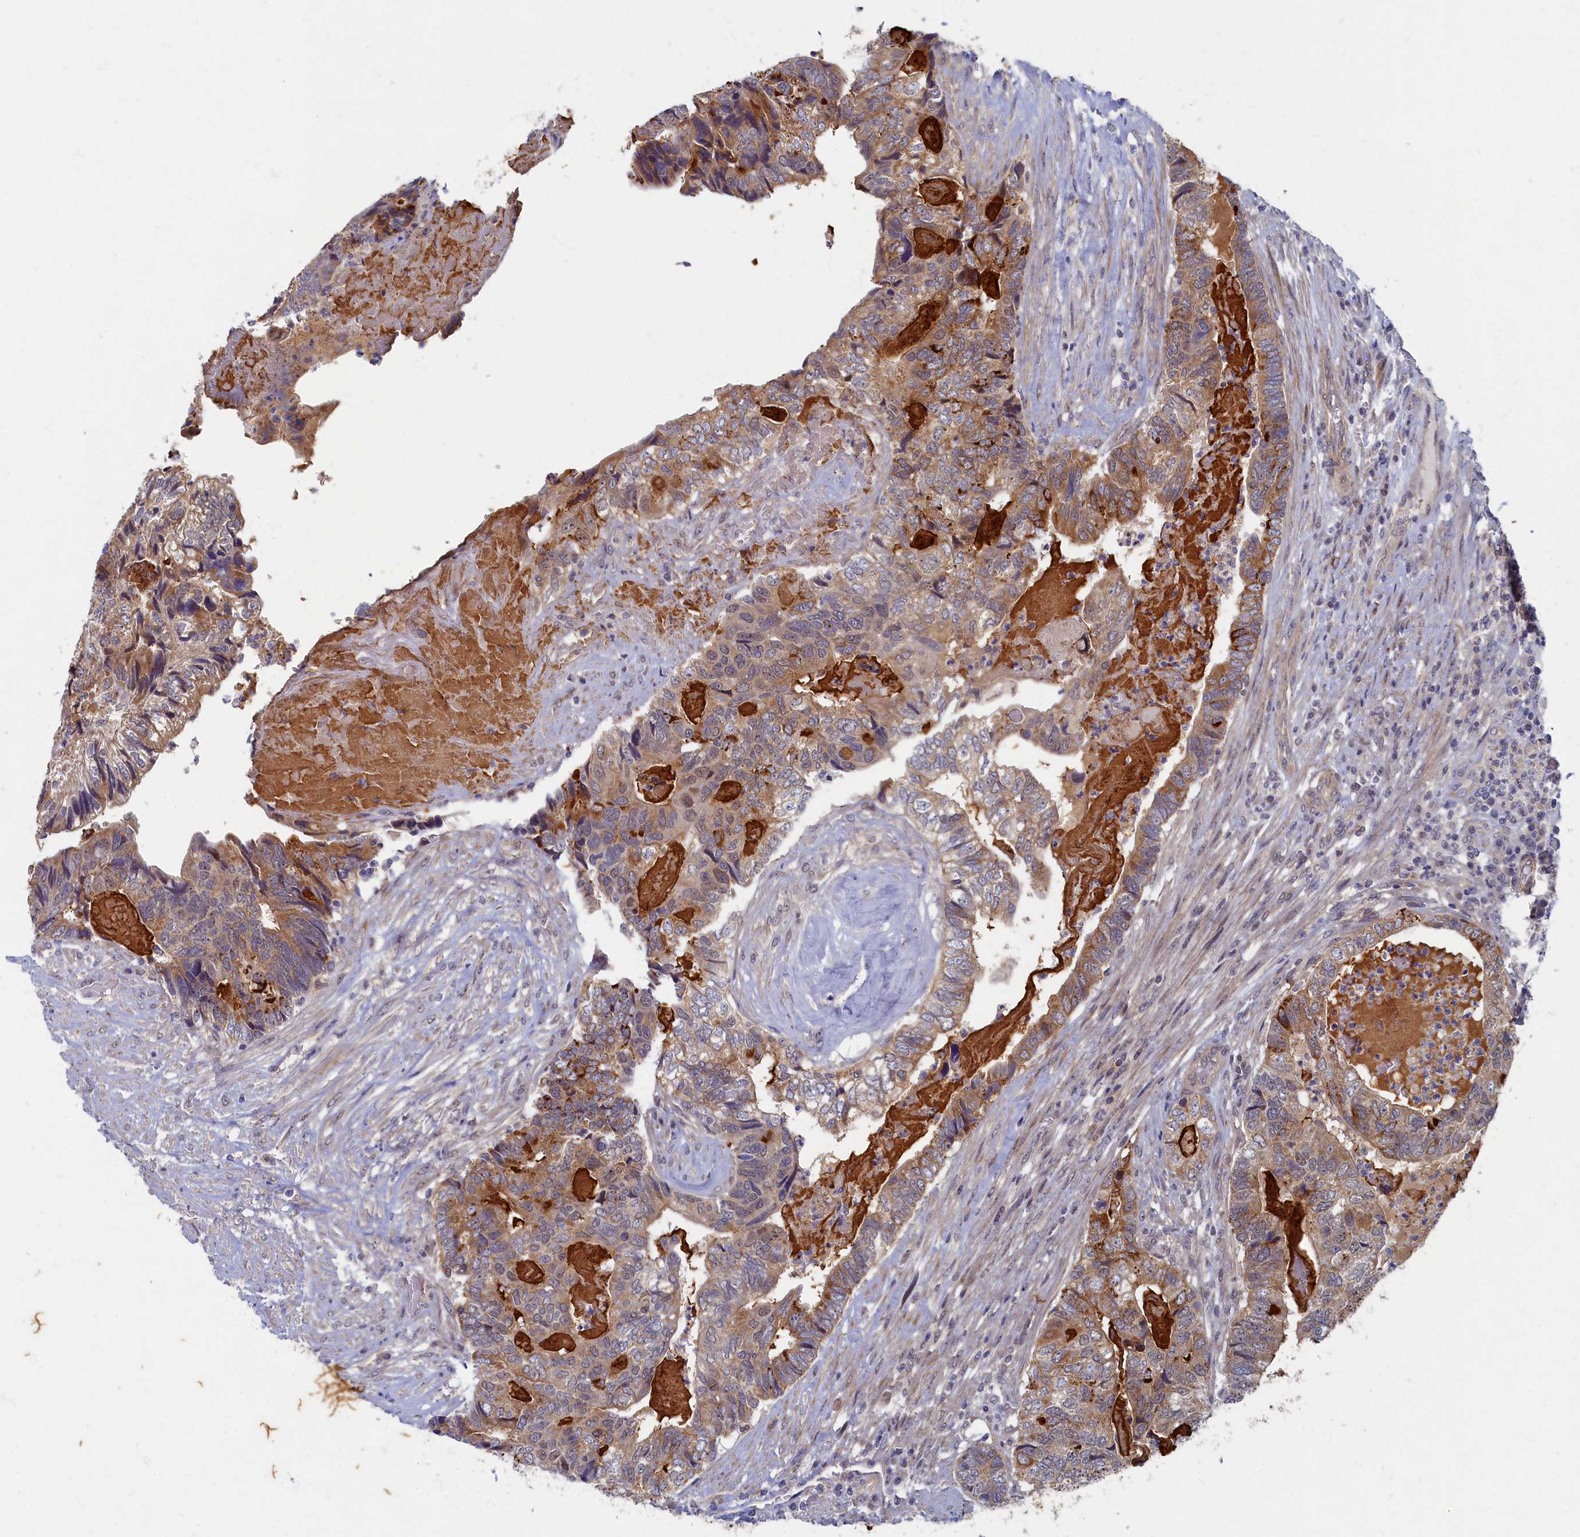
{"staining": {"intensity": "moderate", "quantity": "25%-75%", "location": "cytoplasmic/membranous"}, "tissue": "colorectal cancer", "cell_type": "Tumor cells", "image_type": "cancer", "snomed": [{"axis": "morphology", "description": "Adenocarcinoma, NOS"}, {"axis": "topography", "description": "Colon"}], "caption": "Colorectal cancer (adenocarcinoma) stained with a protein marker shows moderate staining in tumor cells.", "gene": "WDR59", "patient": {"sex": "female", "age": 67}}